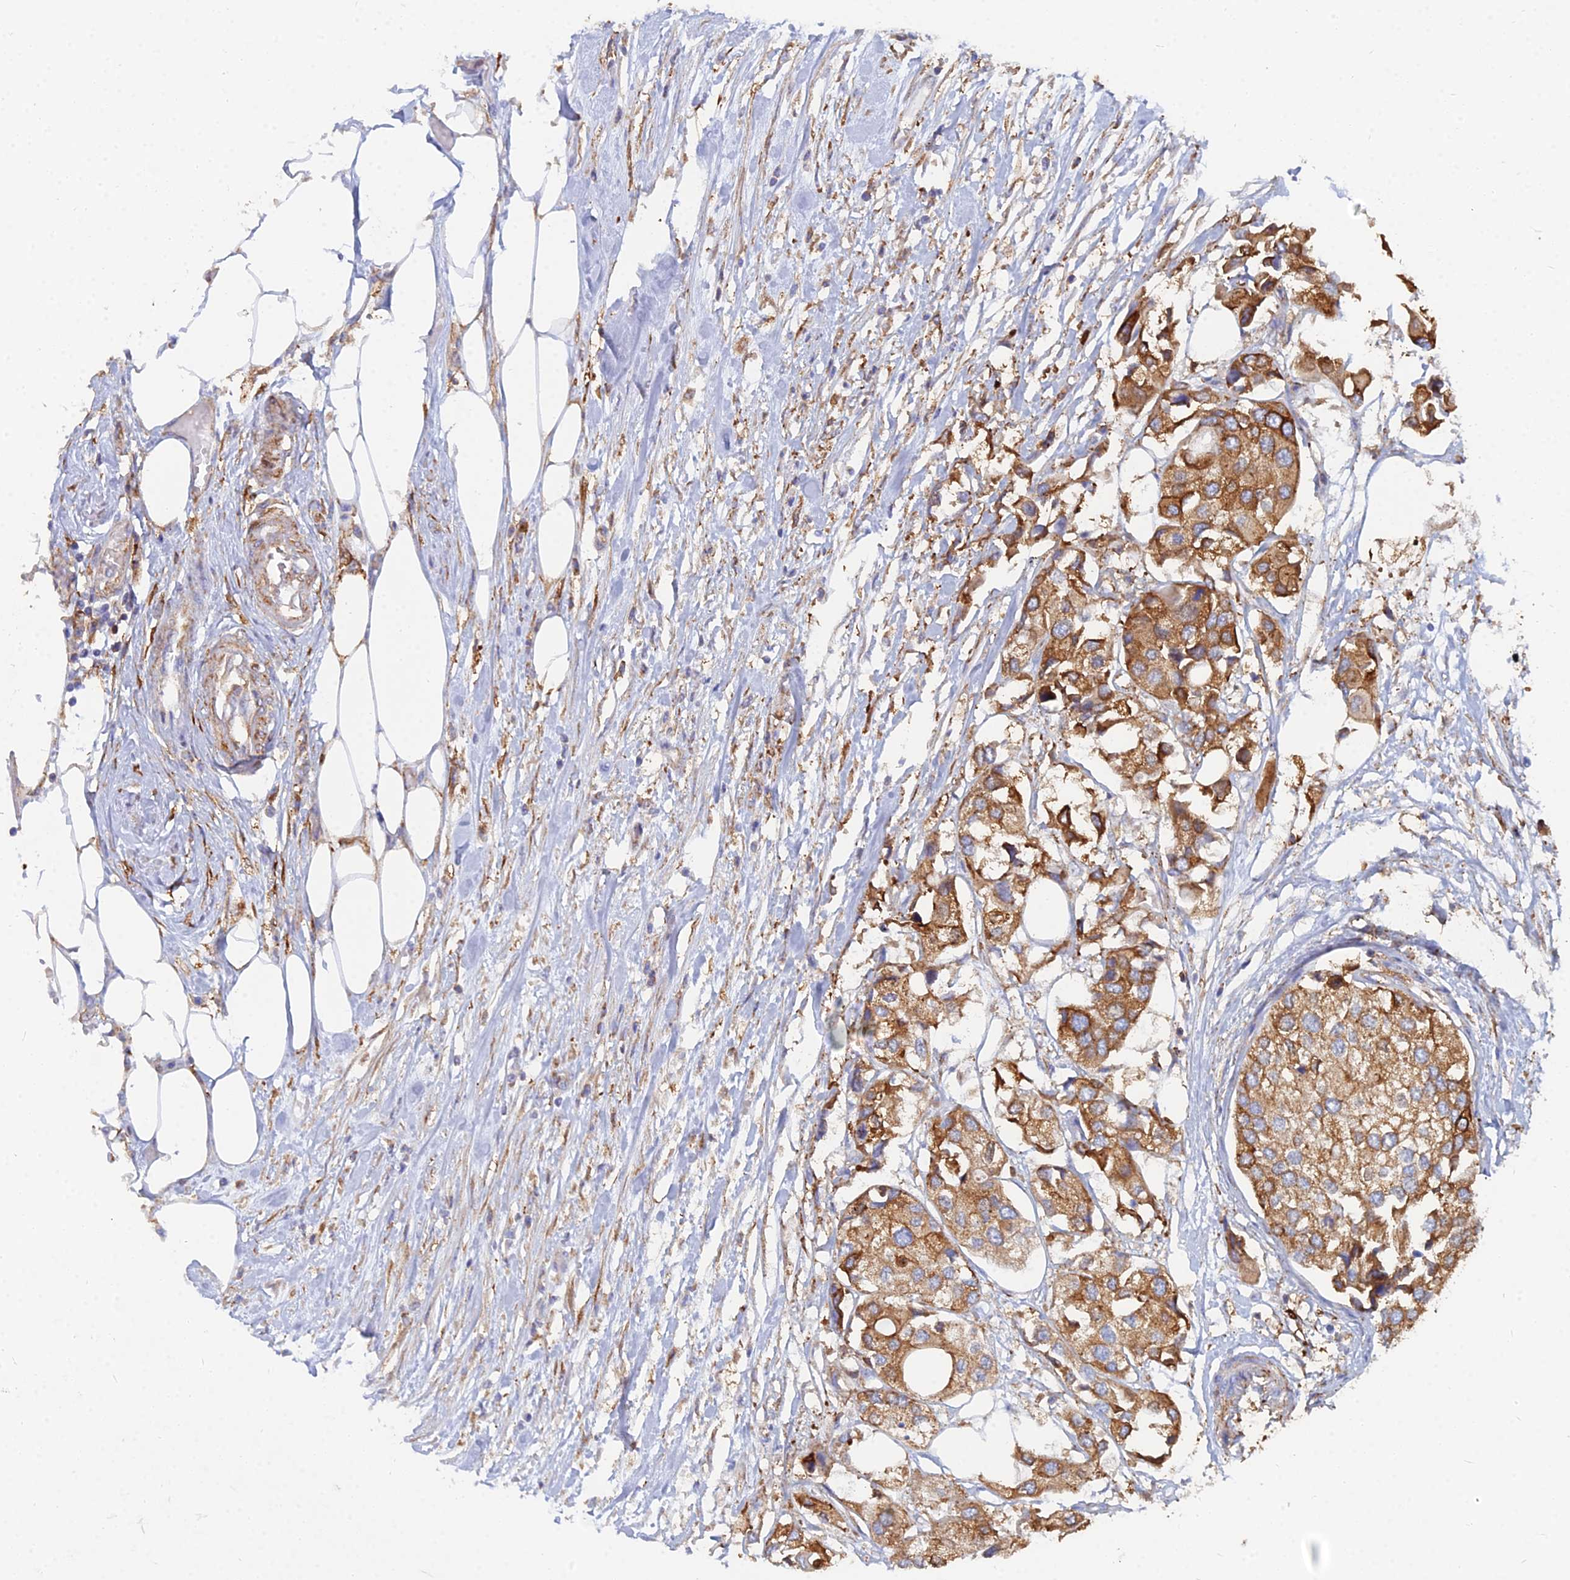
{"staining": {"intensity": "moderate", "quantity": ">75%", "location": "cytoplasmic/membranous"}, "tissue": "urothelial cancer", "cell_type": "Tumor cells", "image_type": "cancer", "snomed": [{"axis": "morphology", "description": "Urothelial carcinoma, High grade"}, {"axis": "topography", "description": "Urinary bladder"}], "caption": "An image of urothelial carcinoma (high-grade) stained for a protein shows moderate cytoplasmic/membranous brown staining in tumor cells.", "gene": "GPR42", "patient": {"sex": "male", "age": 64}}